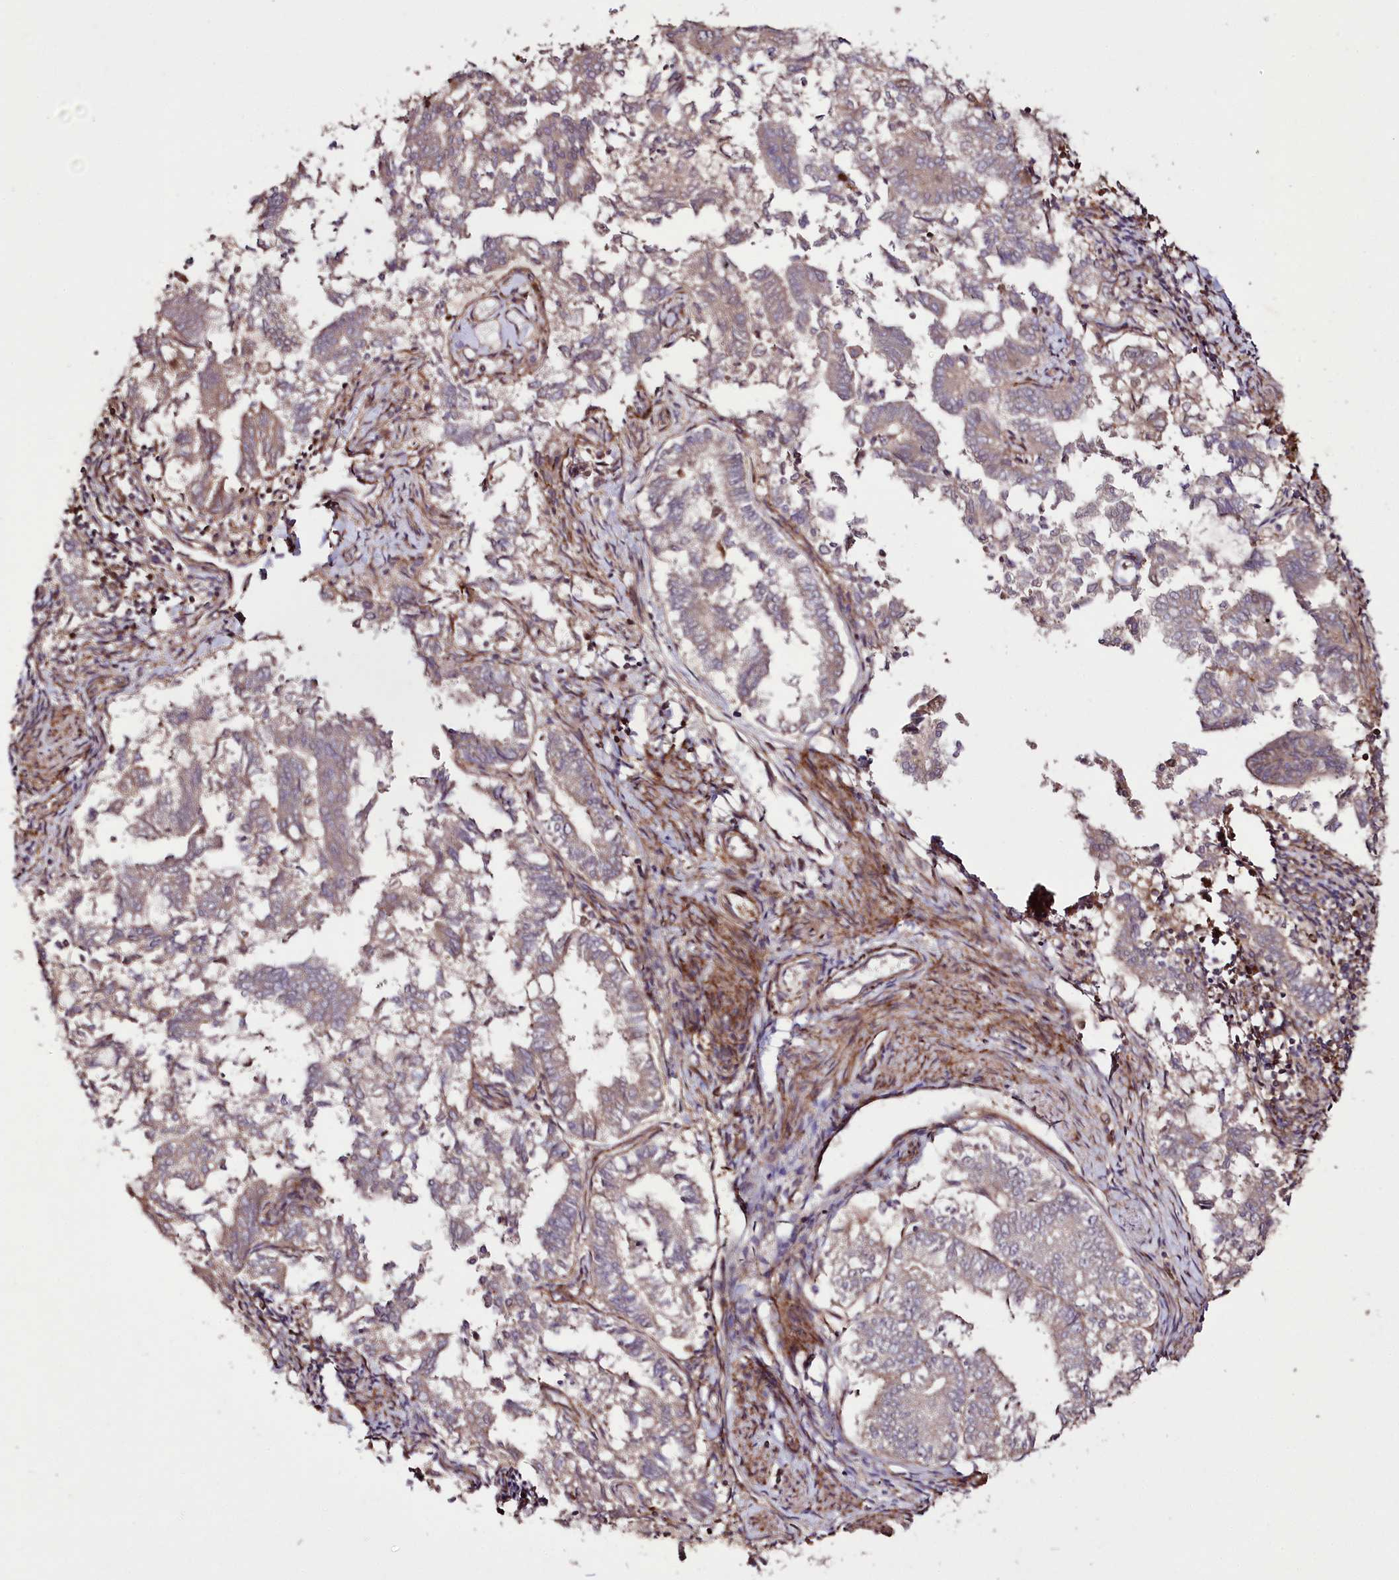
{"staining": {"intensity": "moderate", "quantity": "25%-75%", "location": "cytoplasmic/membranous,nuclear"}, "tissue": "endometrial cancer", "cell_type": "Tumor cells", "image_type": "cancer", "snomed": [{"axis": "morphology", "description": "Adenocarcinoma, NOS"}, {"axis": "topography", "description": "Endometrium"}], "caption": "Immunohistochemistry photomicrograph of endometrial adenocarcinoma stained for a protein (brown), which exhibits medium levels of moderate cytoplasmic/membranous and nuclear staining in approximately 25%-75% of tumor cells.", "gene": "PHLDB1", "patient": {"sex": "female", "age": 79}}